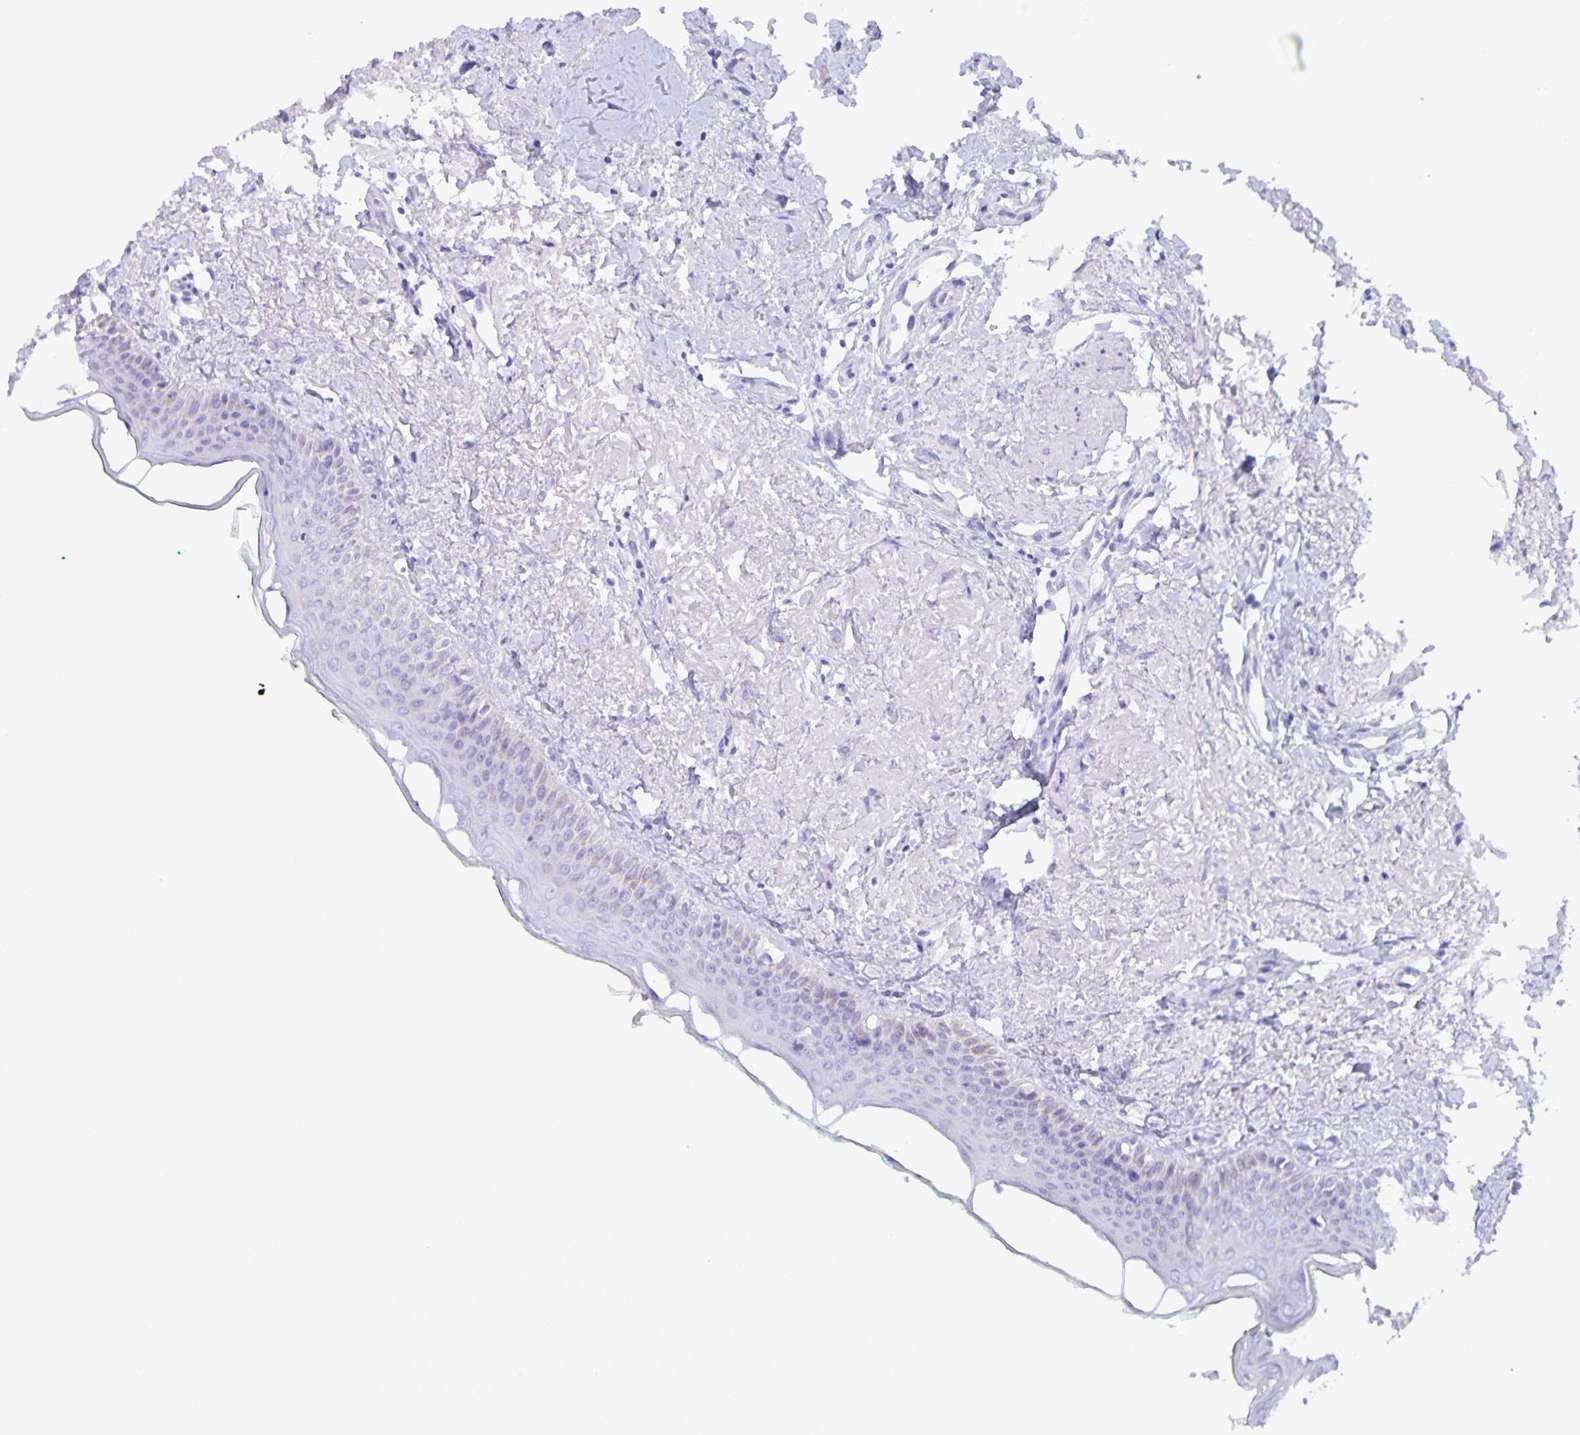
{"staining": {"intensity": "negative", "quantity": "none", "location": "none"}, "tissue": "oral mucosa", "cell_type": "Squamous epithelial cells", "image_type": "normal", "snomed": [{"axis": "morphology", "description": "Normal tissue, NOS"}, {"axis": "topography", "description": "Oral tissue"}], "caption": "Photomicrograph shows no protein expression in squamous epithelial cells of unremarkable oral mucosa. The staining was performed using DAB to visualize the protein expression in brown, while the nuclei were stained in blue with hematoxylin (Magnification: 20x).", "gene": "AQP4", "patient": {"sex": "female", "age": 70}}